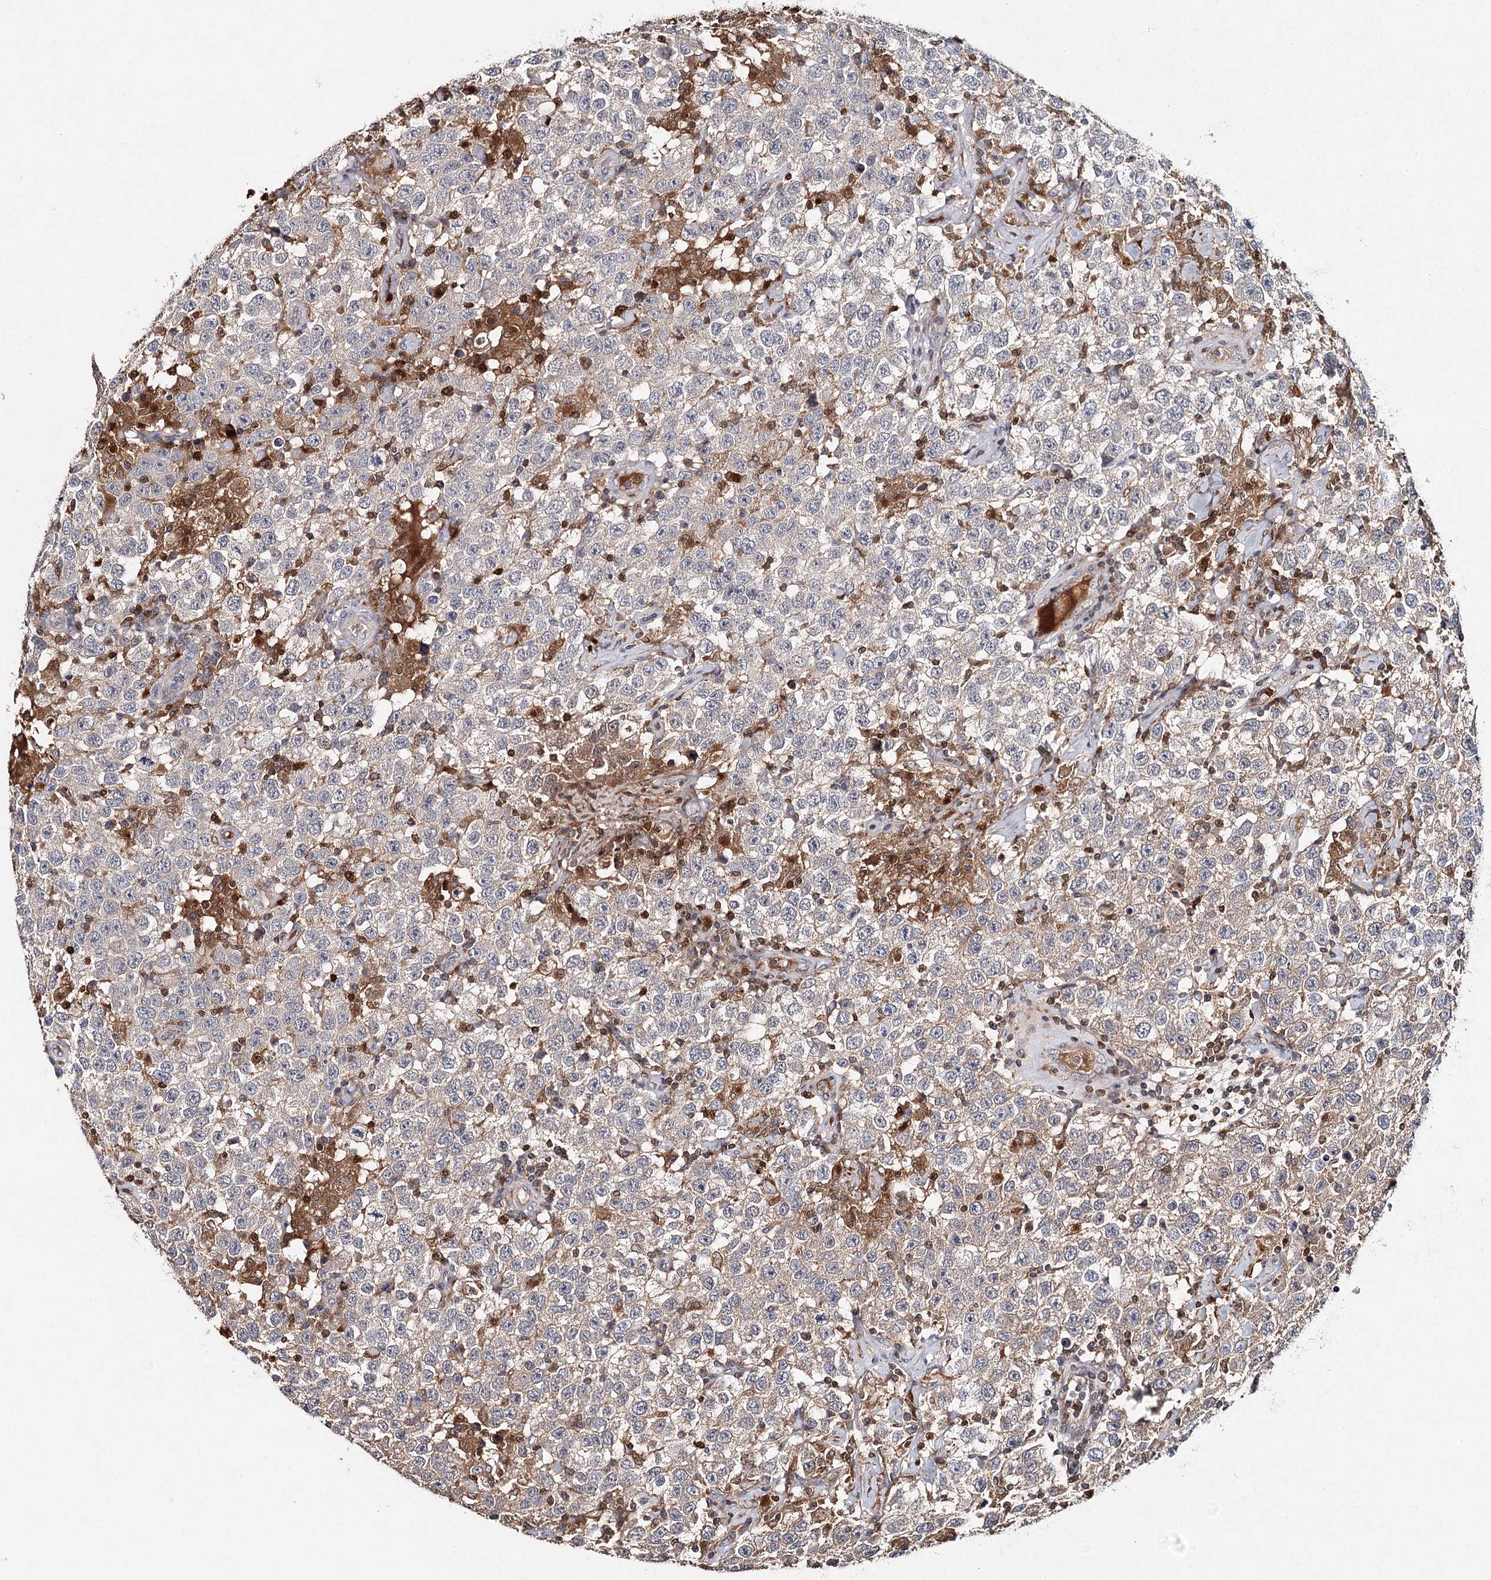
{"staining": {"intensity": "weak", "quantity": "25%-75%", "location": "cytoplasmic/membranous"}, "tissue": "testis cancer", "cell_type": "Tumor cells", "image_type": "cancer", "snomed": [{"axis": "morphology", "description": "Seminoma, NOS"}, {"axis": "topography", "description": "Testis"}], "caption": "Immunohistochemical staining of testis cancer (seminoma) exhibits weak cytoplasmic/membranous protein staining in about 25%-75% of tumor cells. Immunohistochemistry stains the protein of interest in brown and the nuclei are stained blue.", "gene": "SLC41A2", "patient": {"sex": "male", "age": 41}}